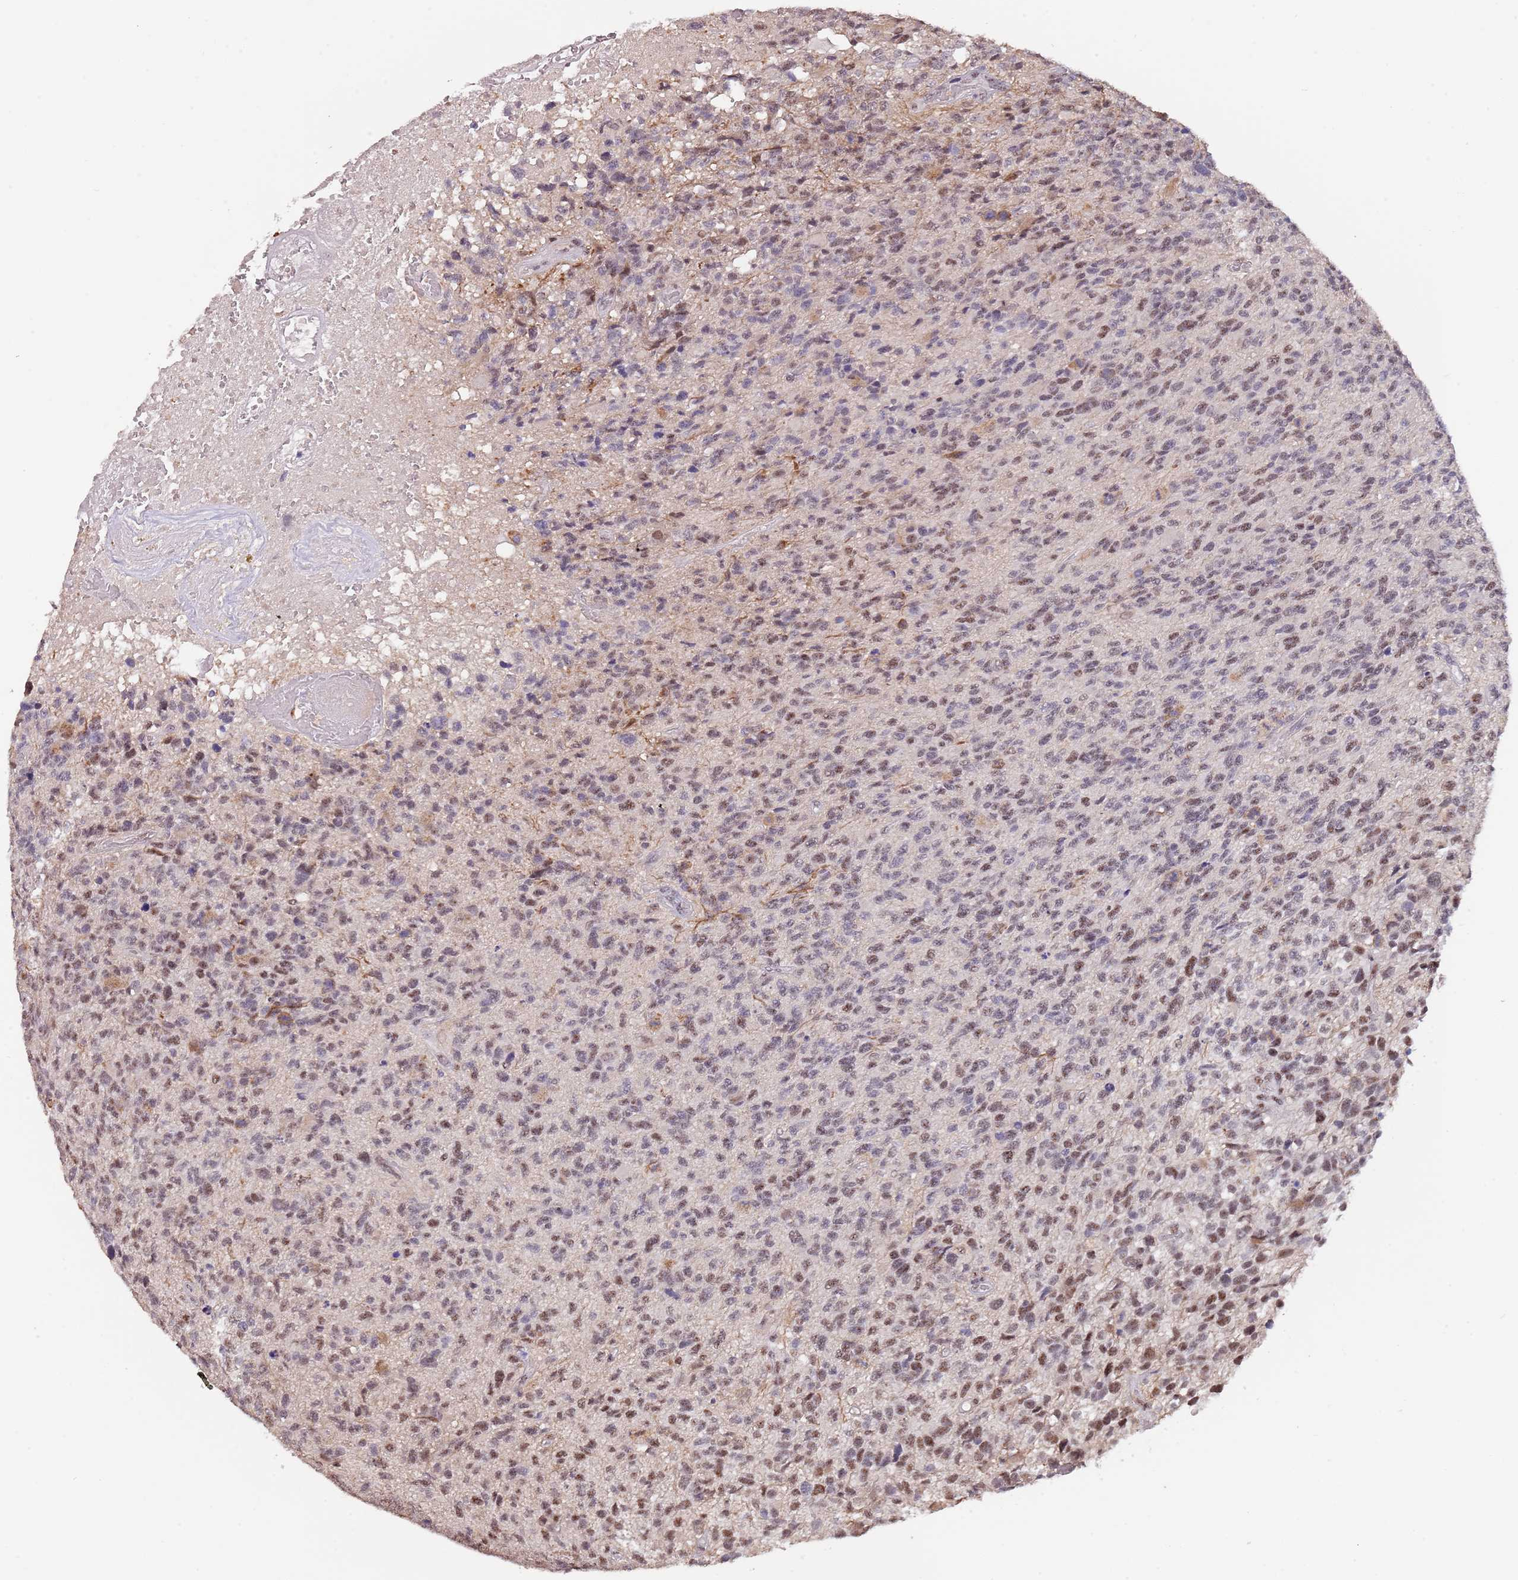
{"staining": {"intensity": "weak", "quantity": "<25%", "location": "nuclear"}, "tissue": "glioma", "cell_type": "Tumor cells", "image_type": "cancer", "snomed": [{"axis": "morphology", "description": "Glioma, malignant, High grade"}, {"axis": "topography", "description": "Brain"}], "caption": "Immunohistochemical staining of malignant glioma (high-grade) displays no significant positivity in tumor cells. Brightfield microscopy of immunohistochemistry stained with DAB (brown) and hematoxylin (blue), captured at high magnification.", "gene": "CIZ1", "patient": {"sex": "male", "age": 76}}